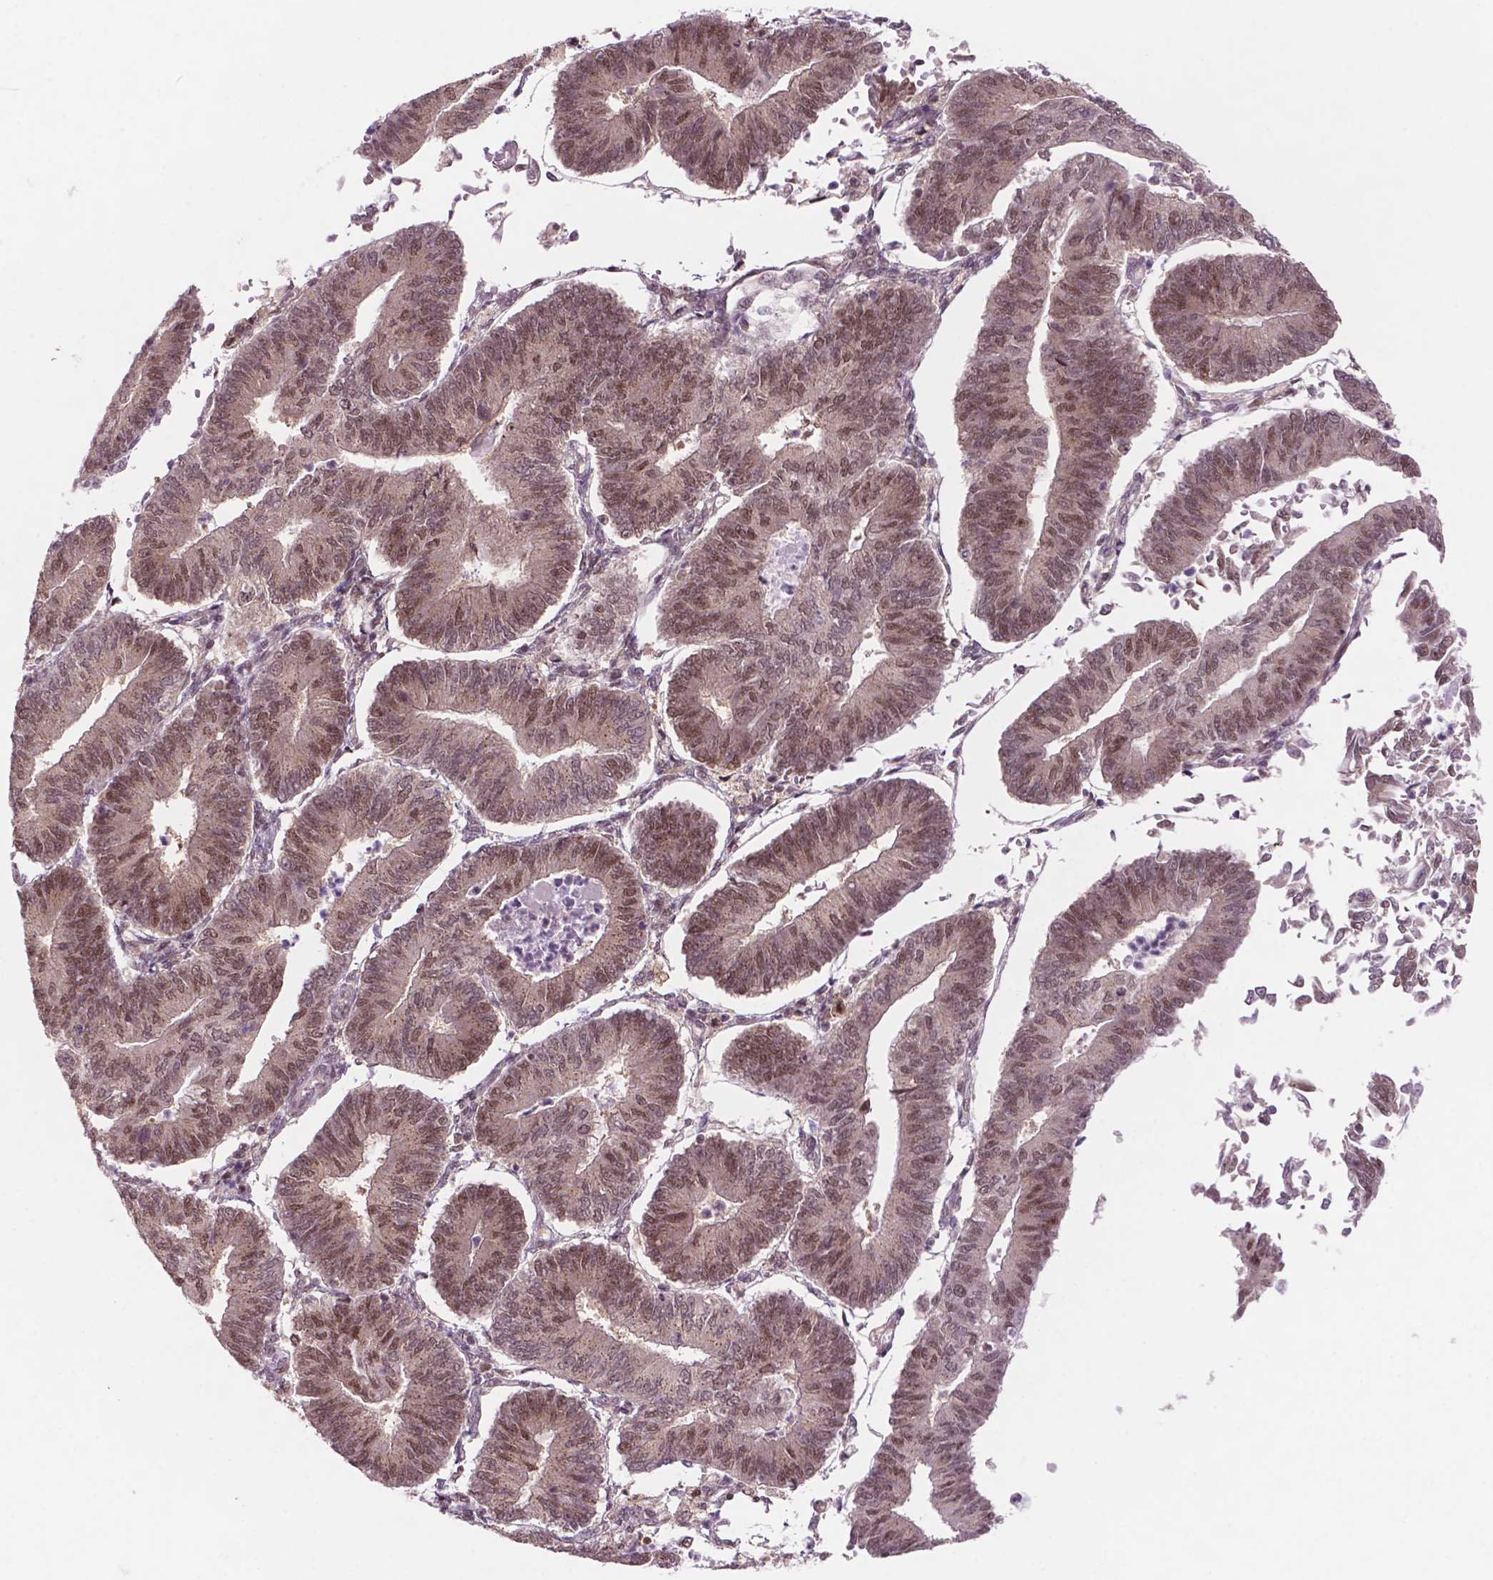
{"staining": {"intensity": "moderate", "quantity": ">75%", "location": "nuclear"}, "tissue": "endometrial cancer", "cell_type": "Tumor cells", "image_type": "cancer", "snomed": [{"axis": "morphology", "description": "Adenocarcinoma, NOS"}, {"axis": "topography", "description": "Endometrium"}], "caption": "Immunohistochemical staining of endometrial adenocarcinoma demonstrates medium levels of moderate nuclear staining in about >75% of tumor cells.", "gene": "PER2", "patient": {"sex": "female", "age": 65}}